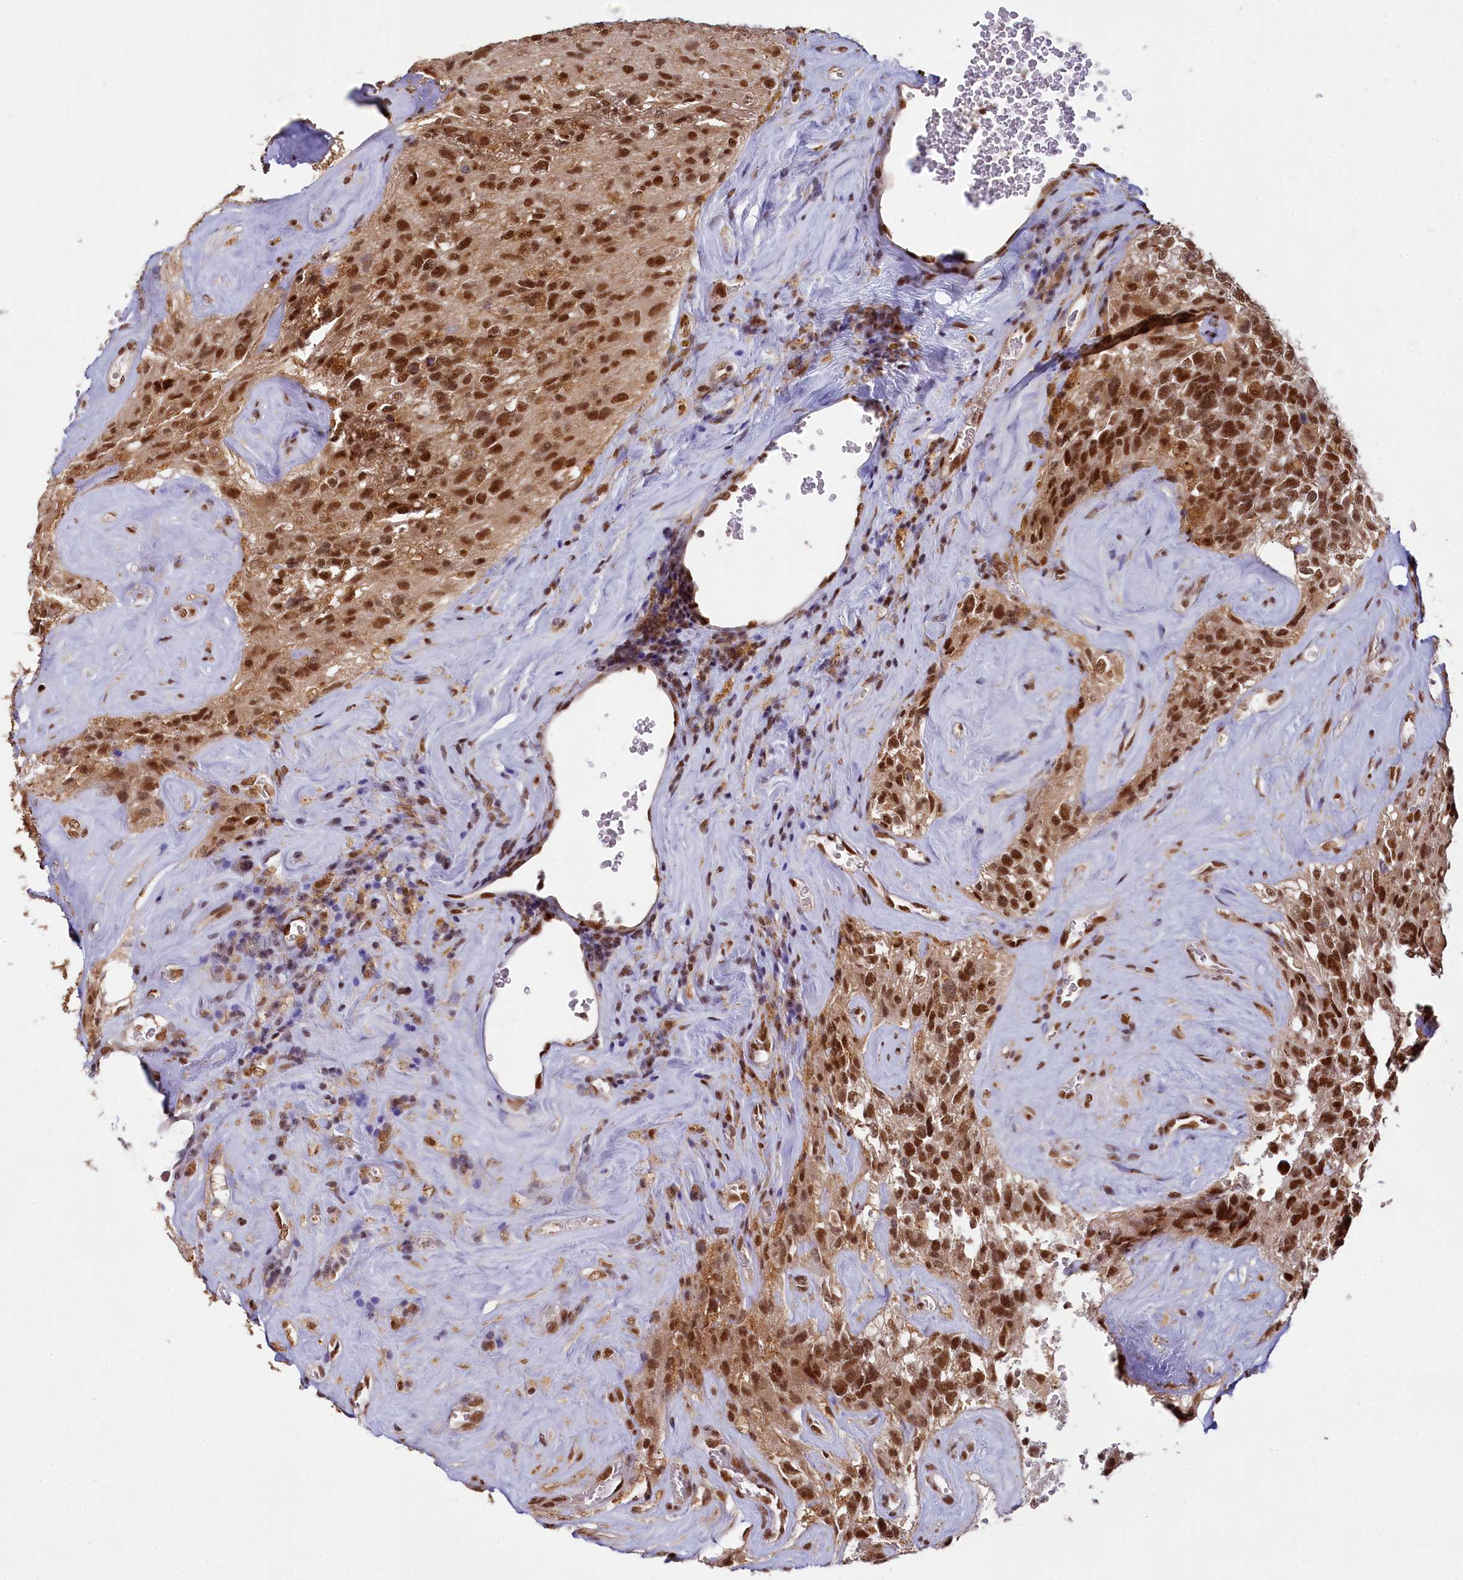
{"staining": {"intensity": "moderate", "quantity": ">75%", "location": "nuclear"}, "tissue": "glioma", "cell_type": "Tumor cells", "image_type": "cancer", "snomed": [{"axis": "morphology", "description": "Glioma, malignant, High grade"}, {"axis": "topography", "description": "Brain"}], "caption": "This is a micrograph of immunohistochemistry staining of glioma, which shows moderate expression in the nuclear of tumor cells.", "gene": "PPHLN1", "patient": {"sex": "male", "age": 69}}